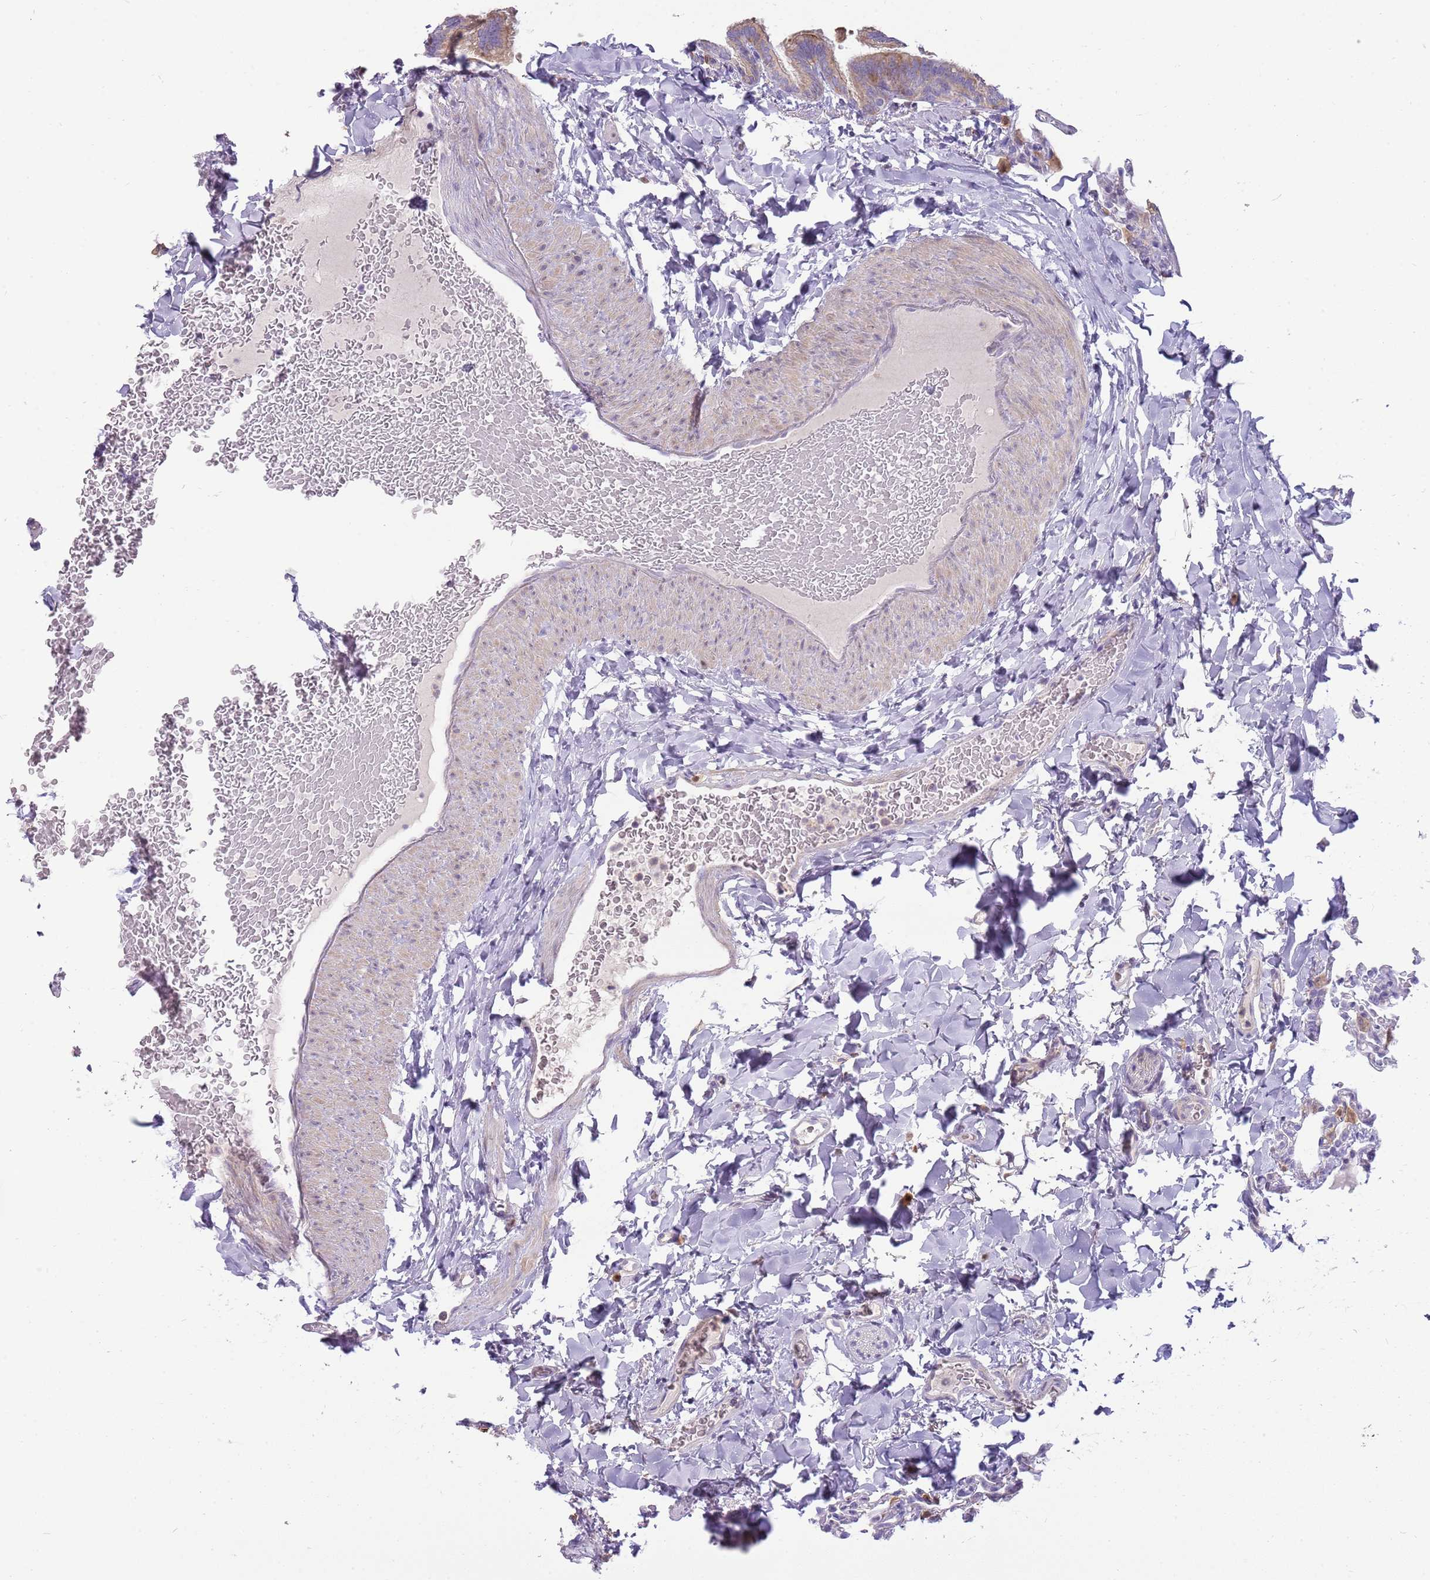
{"staining": {"intensity": "moderate", "quantity": "<25%", "location": "cytoplasmic/membranous"}, "tissue": "gallbladder", "cell_type": "Glandular cells", "image_type": "normal", "snomed": [{"axis": "morphology", "description": "Normal tissue, NOS"}, {"axis": "topography", "description": "Gallbladder"}], "caption": "Protein staining of benign gallbladder demonstrates moderate cytoplasmic/membranous expression in approximately <25% of glandular cells.", "gene": "DIPK1C", "patient": {"sex": "female", "age": 30}}